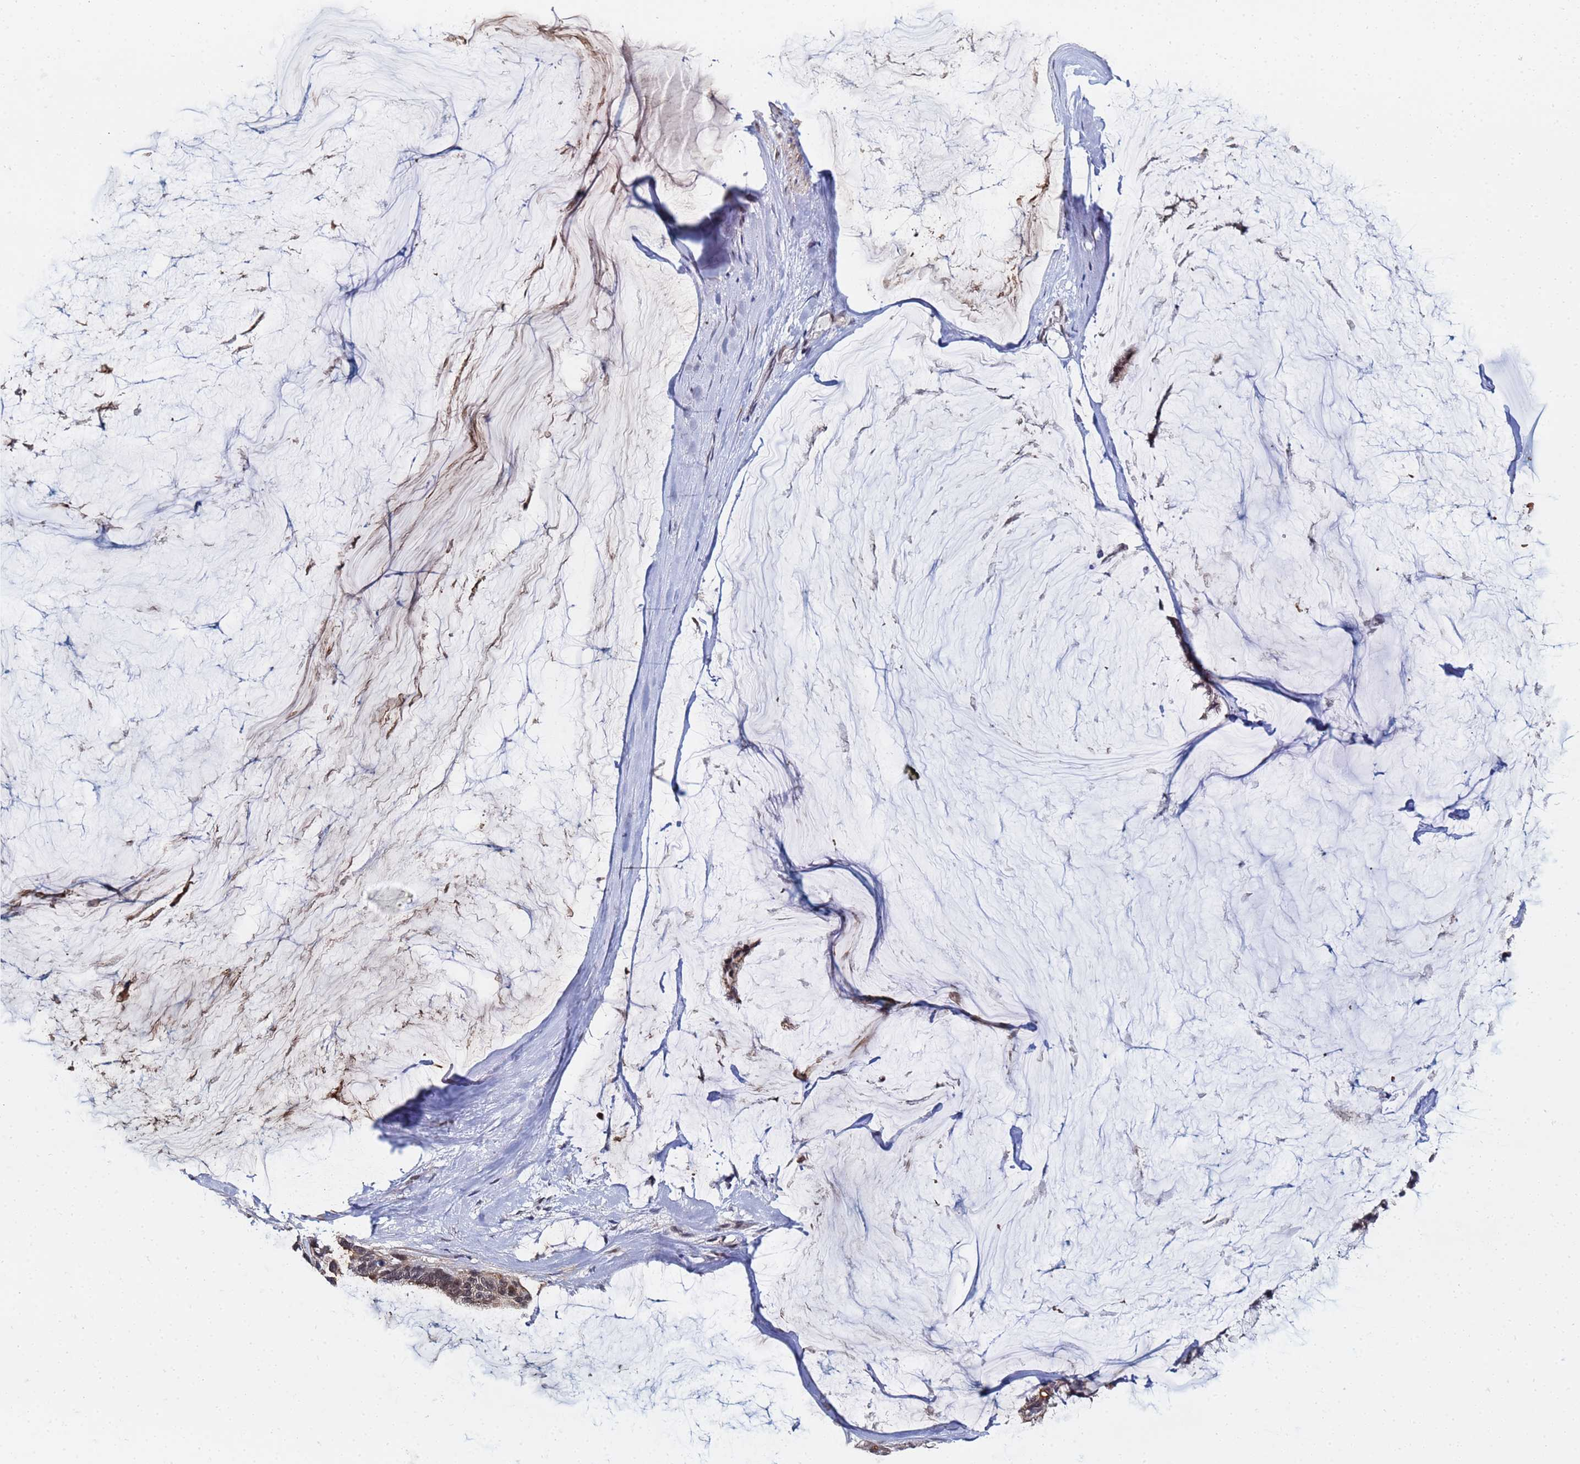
{"staining": {"intensity": "weak", "quantity": ">75%", "location": "nuclear"}, "tissue": "ovarian cancer", "cell_type": "Tumor cells", "image_type": "cancer", "snomed": [{"axis": "morphology", "description": "Cystadenocarcinoma, mucinous, NOS"}, {"axis": "topography", "description": "Ovary"}], "caption": "Ovarian cancer (mucinous cystadenocarcinoma) tissue exhibits weak nuclear expression in about >75% of tumor cells, visualized by immunohistochemistry.", "gene": "MTCL1", "patient": {"sex": "female", "age": 39}}